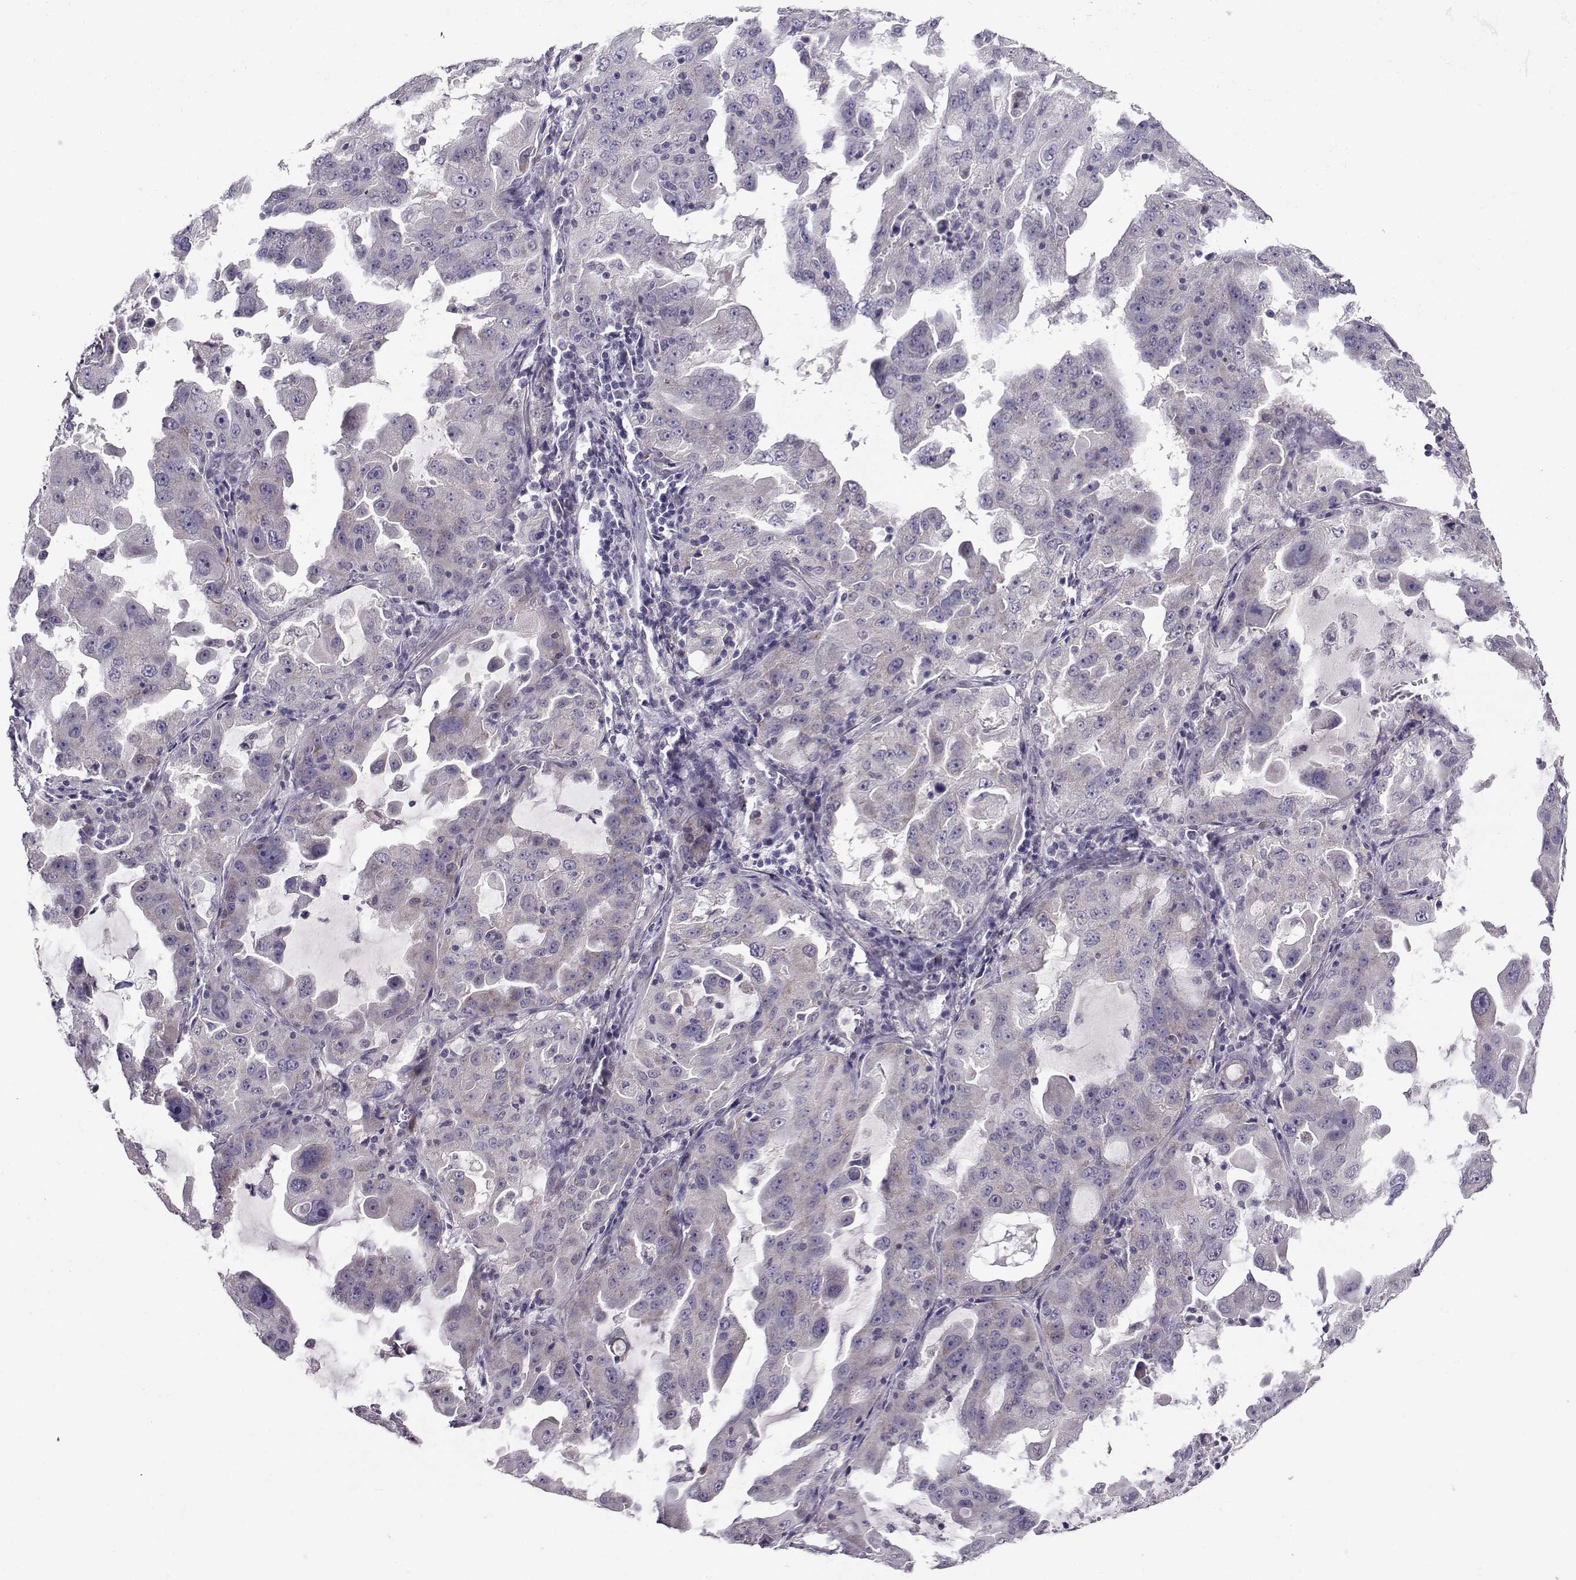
{"staining": {"intensity": "negative", "quantity": "none", "location": "none"}, "tissue": "lung cancer", "cell_type": "Tumor cells", "image_type": "cancer", "snomed": [{"axis": "morphology", "description": "Adenocarcinoma, NOS"}, {"axis": "topography", "description": "Lung"}], "caption": "This is an IHC image of lung cancer (adenocarcinoma). There is no positivity in tumor cells.", "gene": "DDX20", "patient": {"sex": "female", "age": 61}}